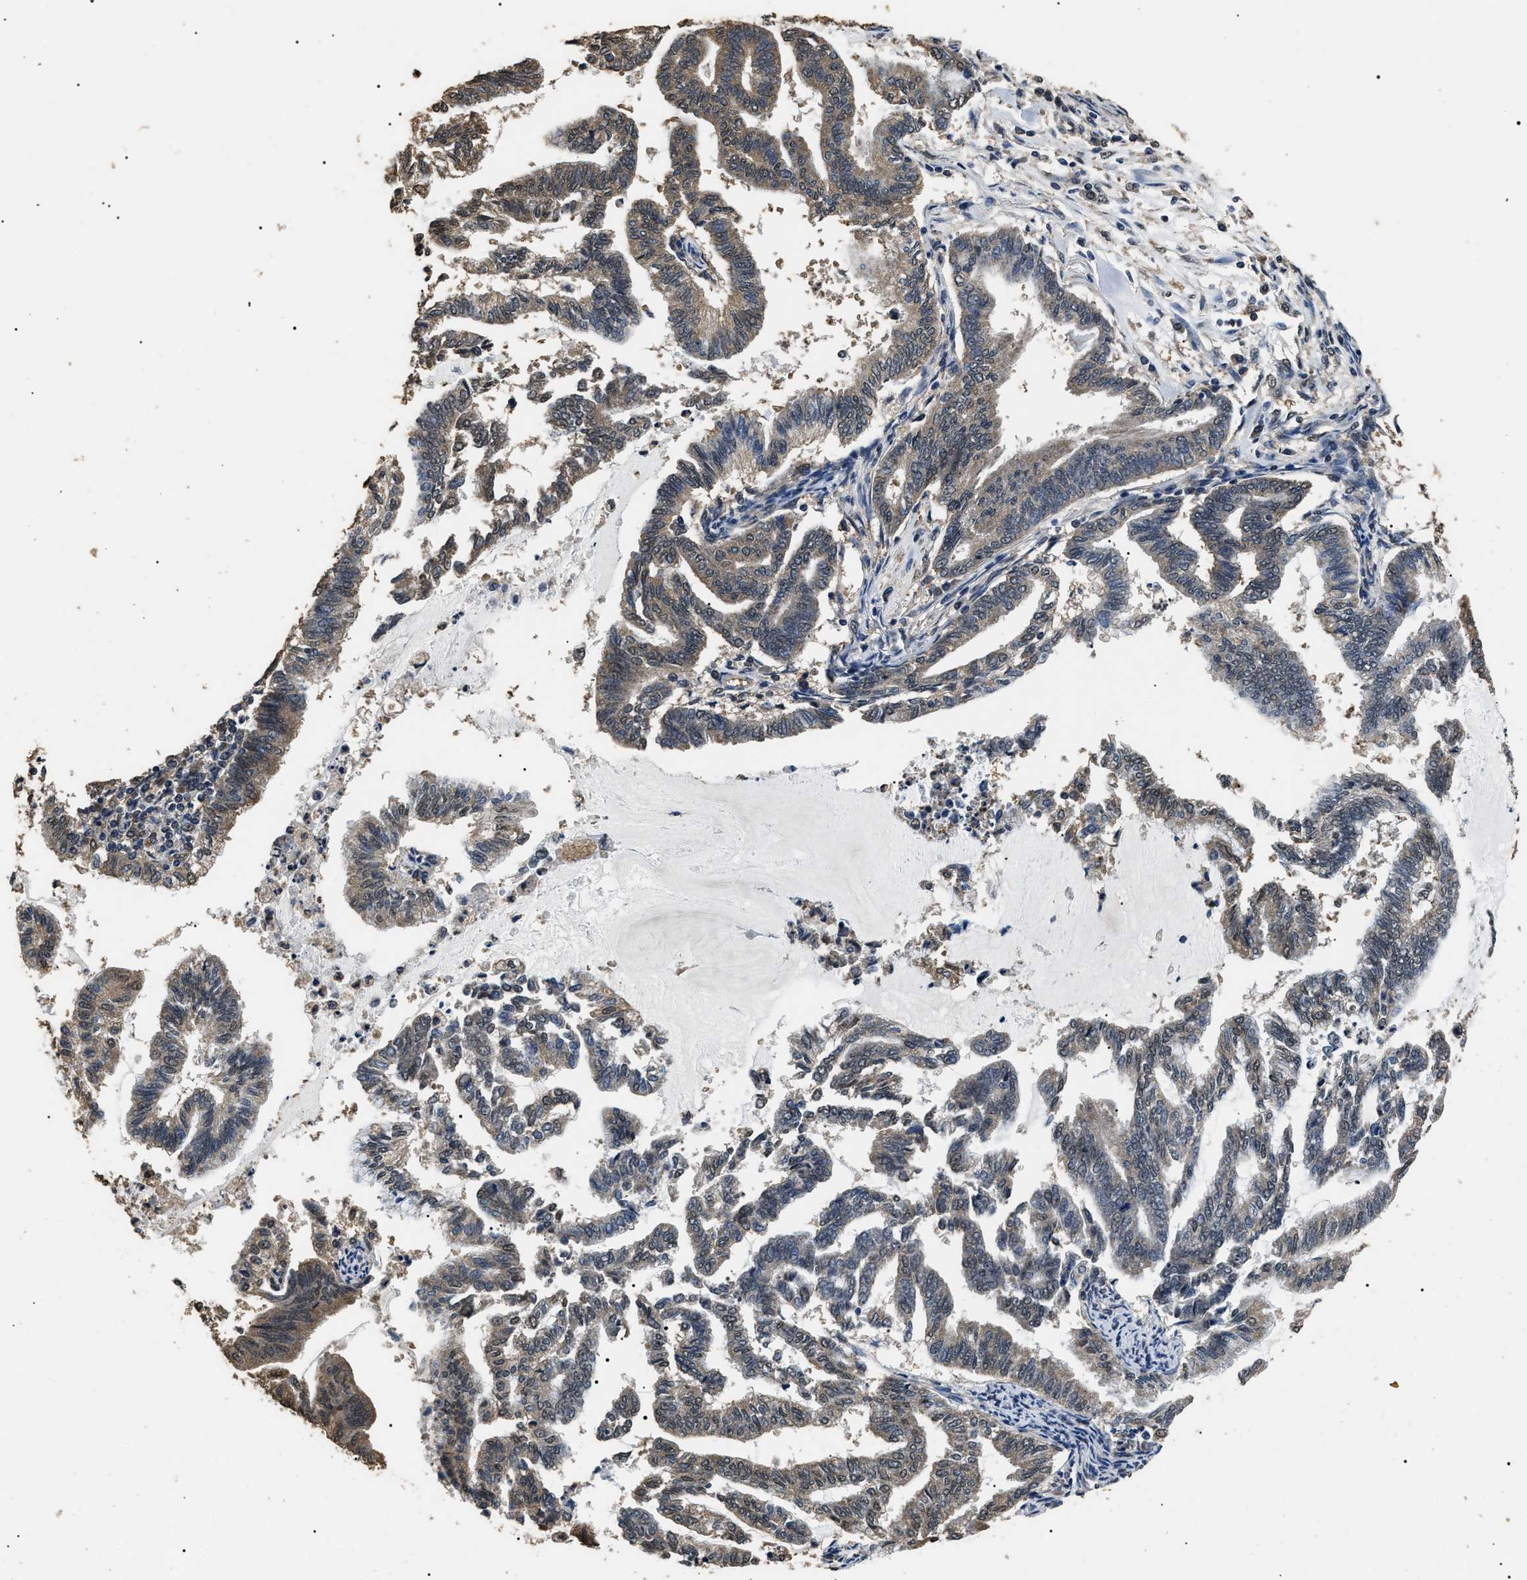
{"staining": {"intensity": "weak", "quantity": ">75%", "location": "cytoplasmic/membranous,nuclear"}, "tissue": "endometrial cancer", "cell_type": "Tumor cells", "image_type": "cancer", "snomed": [{"axis": "morphology", "description": "Adenocarcinoma, NOS"}, {"axis": "topography", "description": "Endometrium"}], "caption": "Weak cytoplasmic/membranous and nuclear expression is identified in approximately >75% of tumor cells in adenocarcinoma (endometrial).", "gene": "PSMD8", "patient": {"sex": "female", "age": 79}}